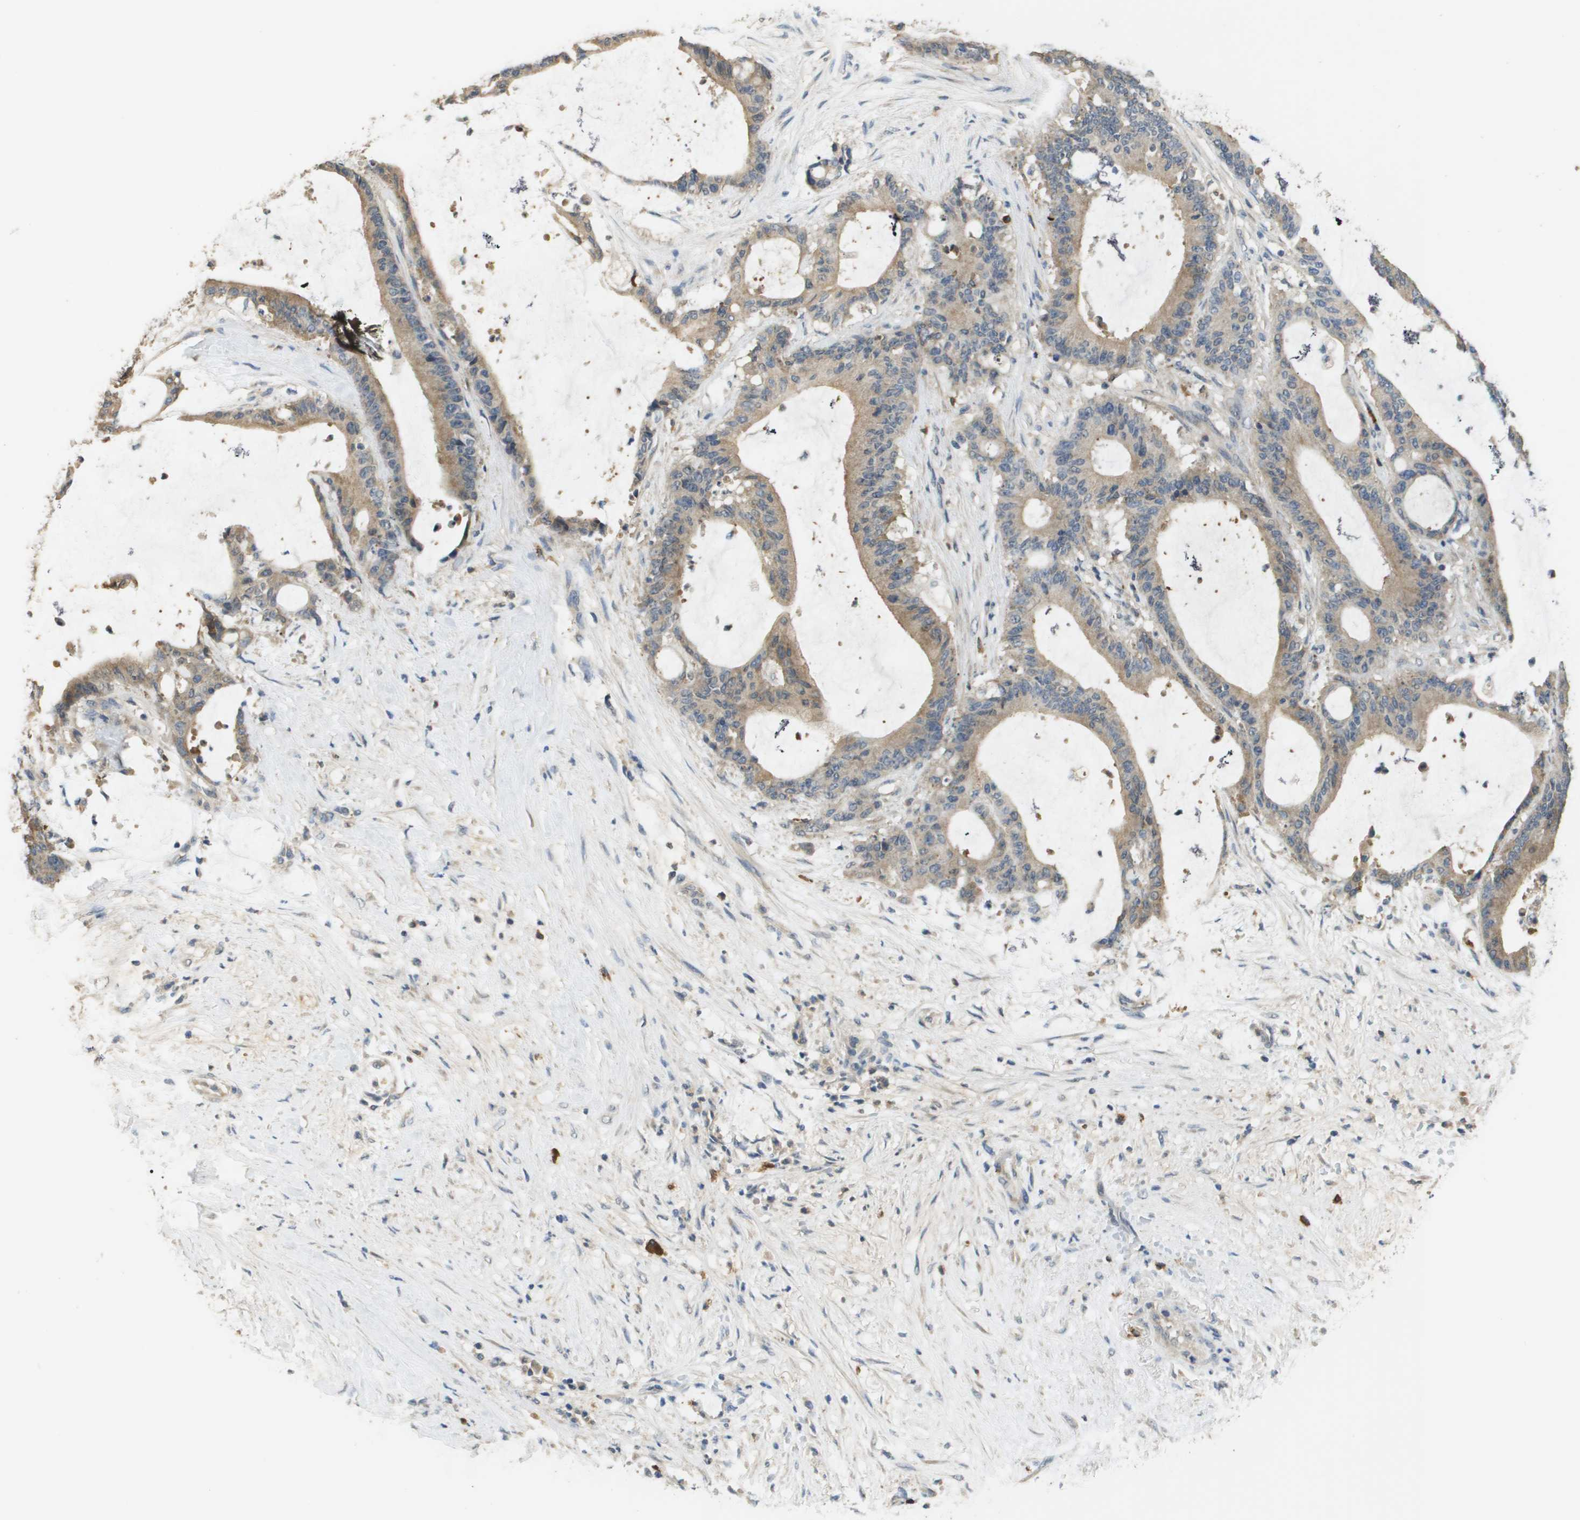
{"staining": {"intensity": "weak", "quantity": ">75%", "location": "cytoplasmic/membranous"}, "tissue": "liver cancer", "cell_type": "Tumor cells", "image_type": "cancer", "snomed": [{"axis": "morphology", "description": "Cholangiocarcinoma"}, {"axis": "topography", "description": "Liver"}], "caption": "Weak cytoplasmic/membranous protein staining is appreciated in approximately >75% of tumor cells in cholangiocarcinoma (liver).", "gene": "RAB27B", "patient": {"sex": "female", "age": 73}}